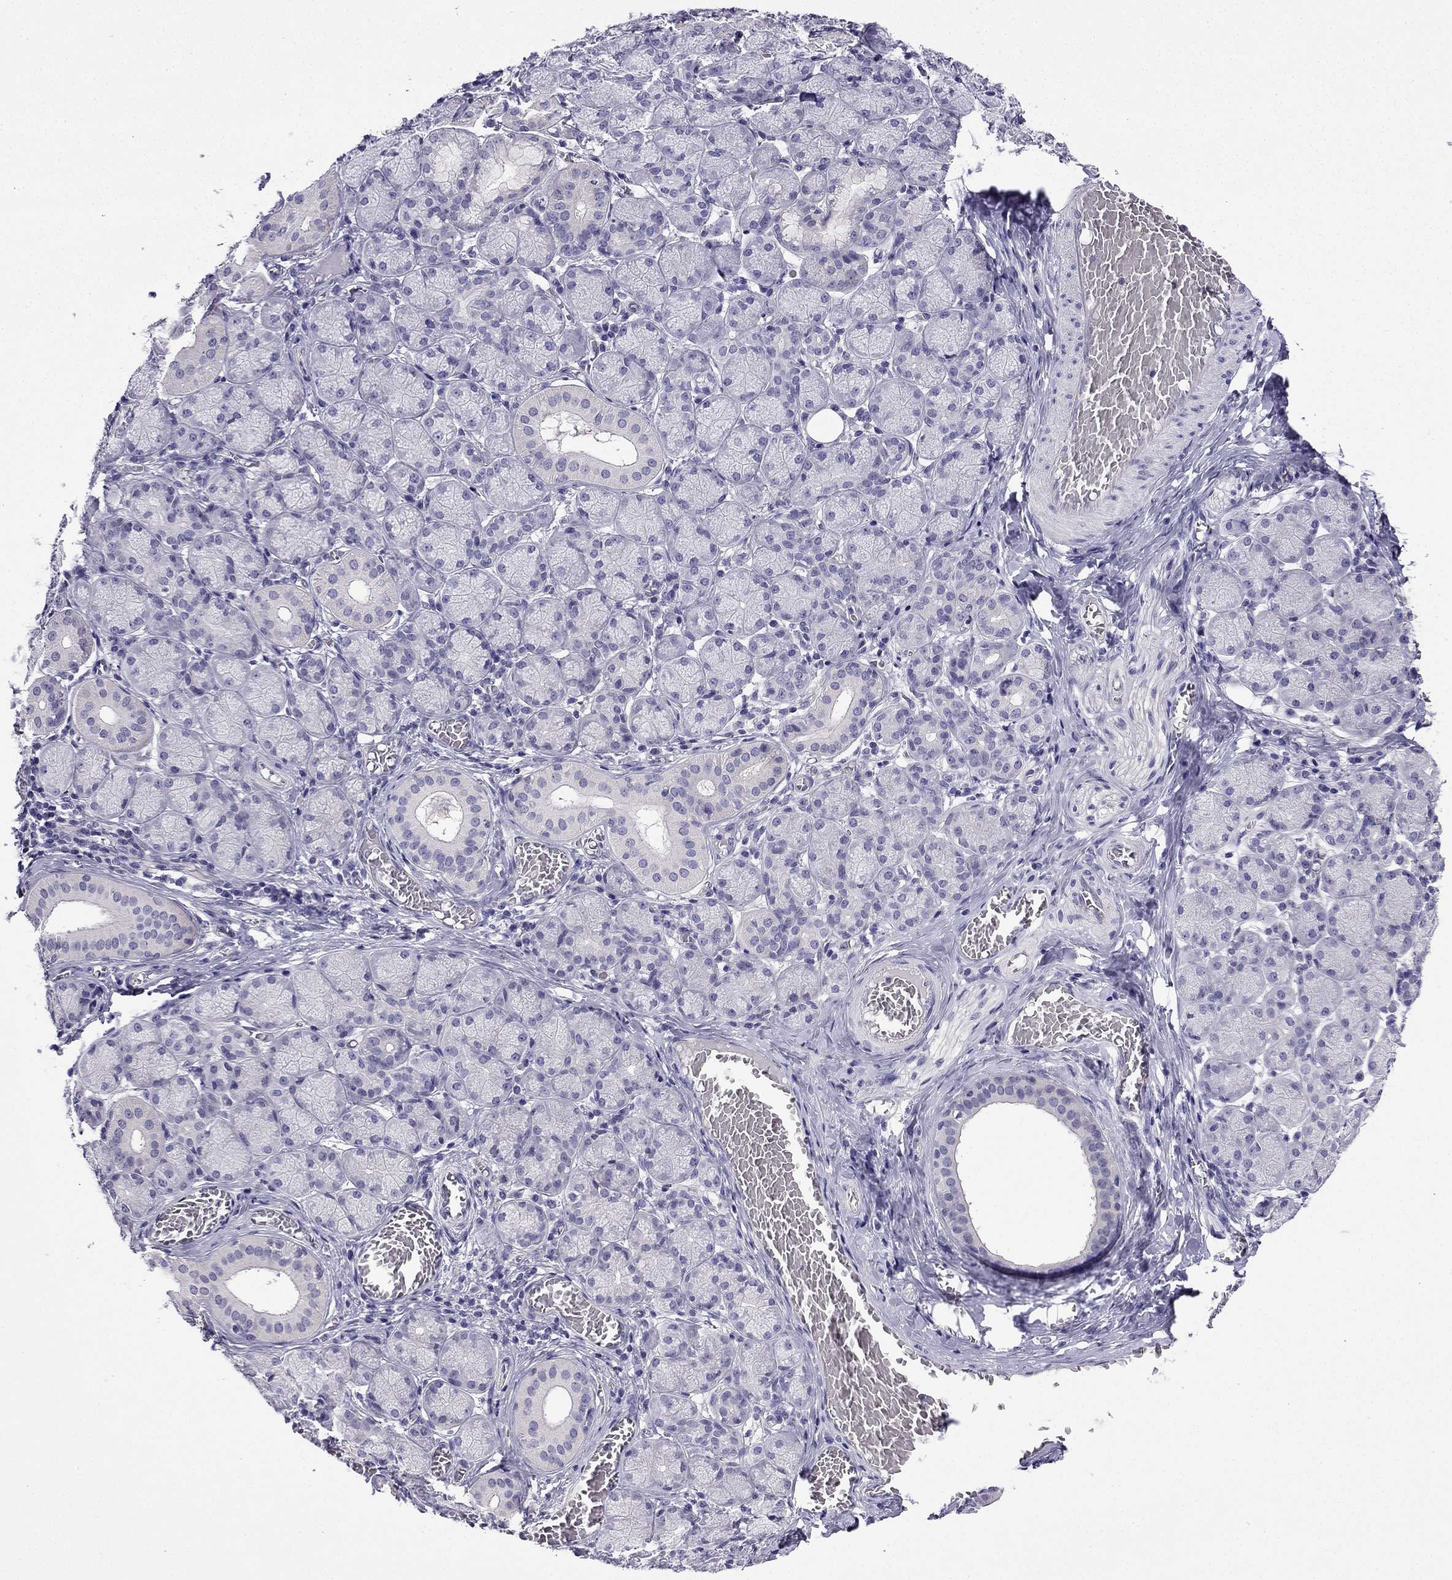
{"staining": {"intensity": "negative", "quantity": "none", "location": "none"}, "tissue": "salivary gland", "cell_type": "Glandular cells", "image_type": "normal", "snomed": [{"axis": "morphology", "description": "Normal tissue, NOS"}, {"axis": "topography", "description": "Salivary gland"}, {"axis": "topography", "description": "Peripheral nerve tissue"}], "caption": "This is a micrograph of immunohistochemistry (IHC) staining of normal salivary gland, which shows no positivity in glandular cells.", "gene": "KCNJ10", "patient": {"sex": "female", "age": 24}}